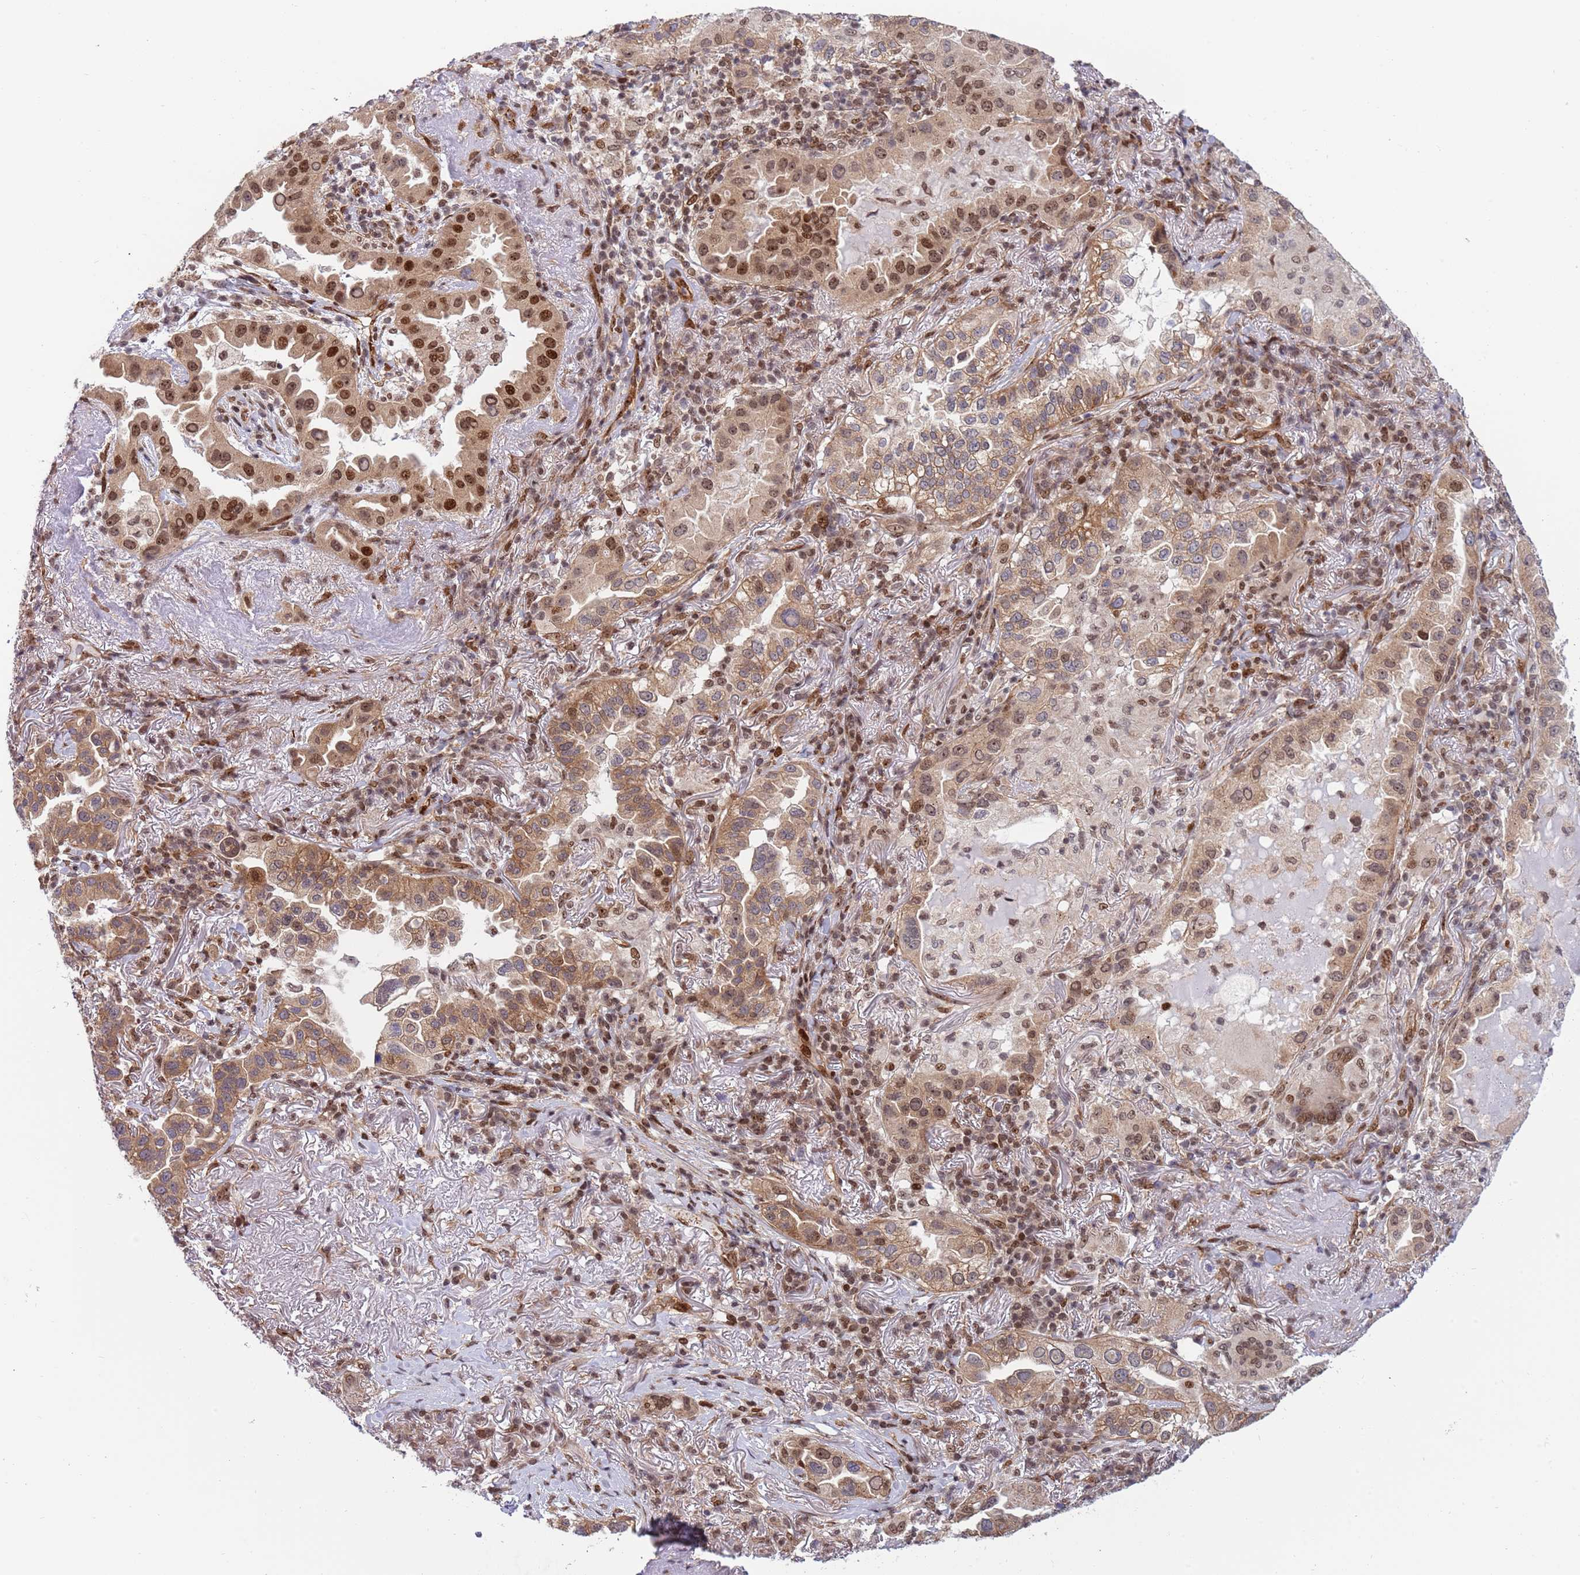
{"staining": {"intensity": "moderate", "quantity": ">75%", "location": "cytoplasmic/membranous,nuclear"}, "tissue": "lung cancer", "cell_type": "Tumor cells", "image_type": "cancer", "snomed": [{"axis": "morphology", "description": "Adenocarcinoma, NOS"}, {"axis": "topography", "description": "Lung"}], "caption": "Immunohistochemical staining of human lung cancer (adenocarcinoma) reveals moderate cytoplasmic/membranous and nuclear protein expression in approximately >75% of tumor cells.", "gene": "TBX10", "patient": {"sex": "female", "age": 69}}